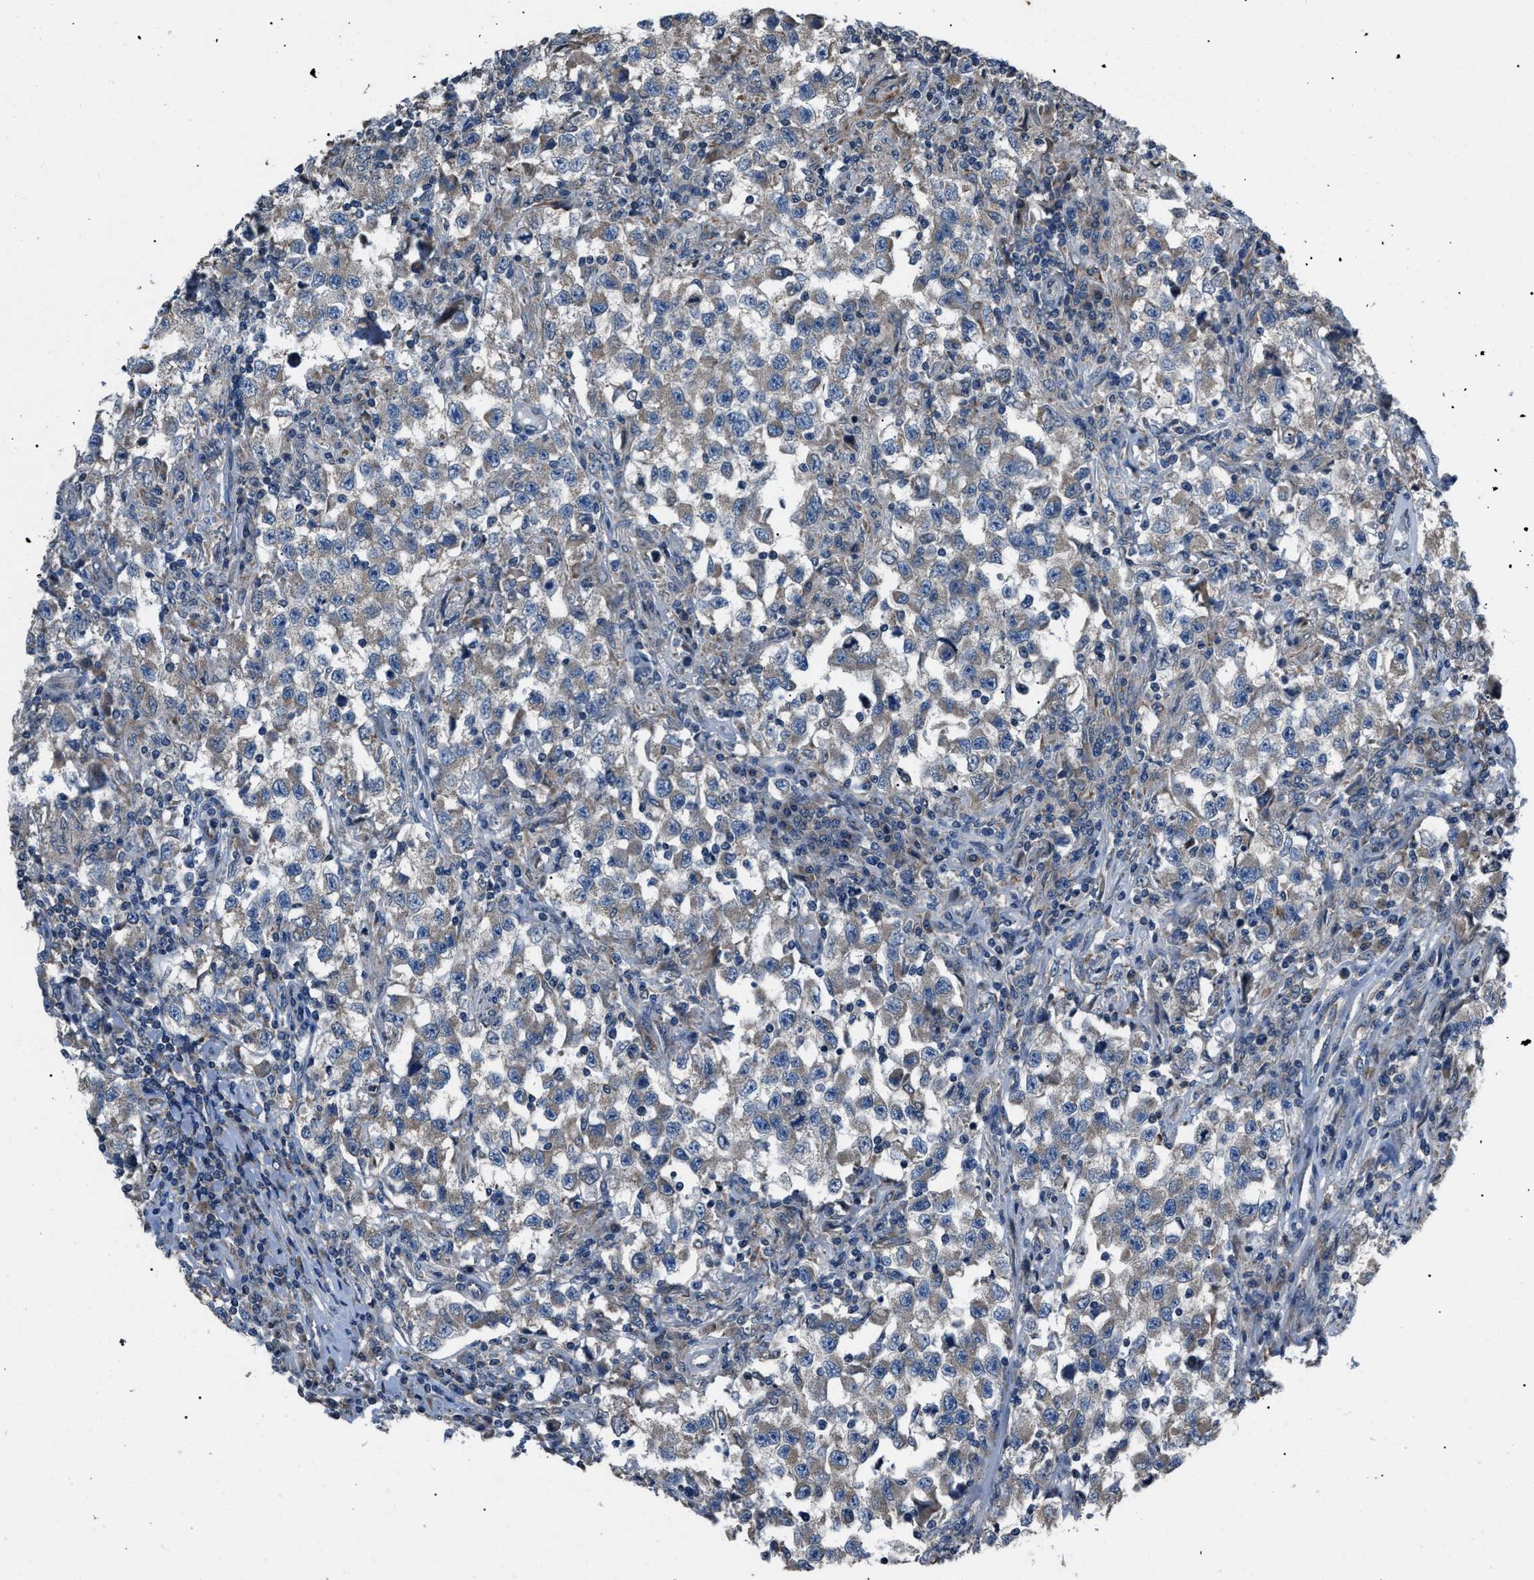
{"staining": {"intensity": "weak", "quantity": "25%-75%", "location": "cytoplasmic/membranous"}, "tissue": "testis cancer", "cell_type": "Tumor cells", "image_type": "cancer", "snomed": [{"axis": "morphology", "description": "Carcinoma, Embryonal, NOS"}, {"axis": "topography", "description": "Testis"}], "caption": "High-magnification brightfield microscopy of testis embryonal carcinoma stained with DAB (3,3'-diaminobenzidine) (brown) and counterstained with hematoxylin (blue). tumor cells exhibit weak cytoplasmic/membranous staining is seen in approximately25%-75% of cells. (DAB (3,3'-diaminobenzidine) IHC, brown staining for protein, blue staining for nuclei).", "gene": "ZFAND2A", "patient": {"sex": "male", "age": 21}}